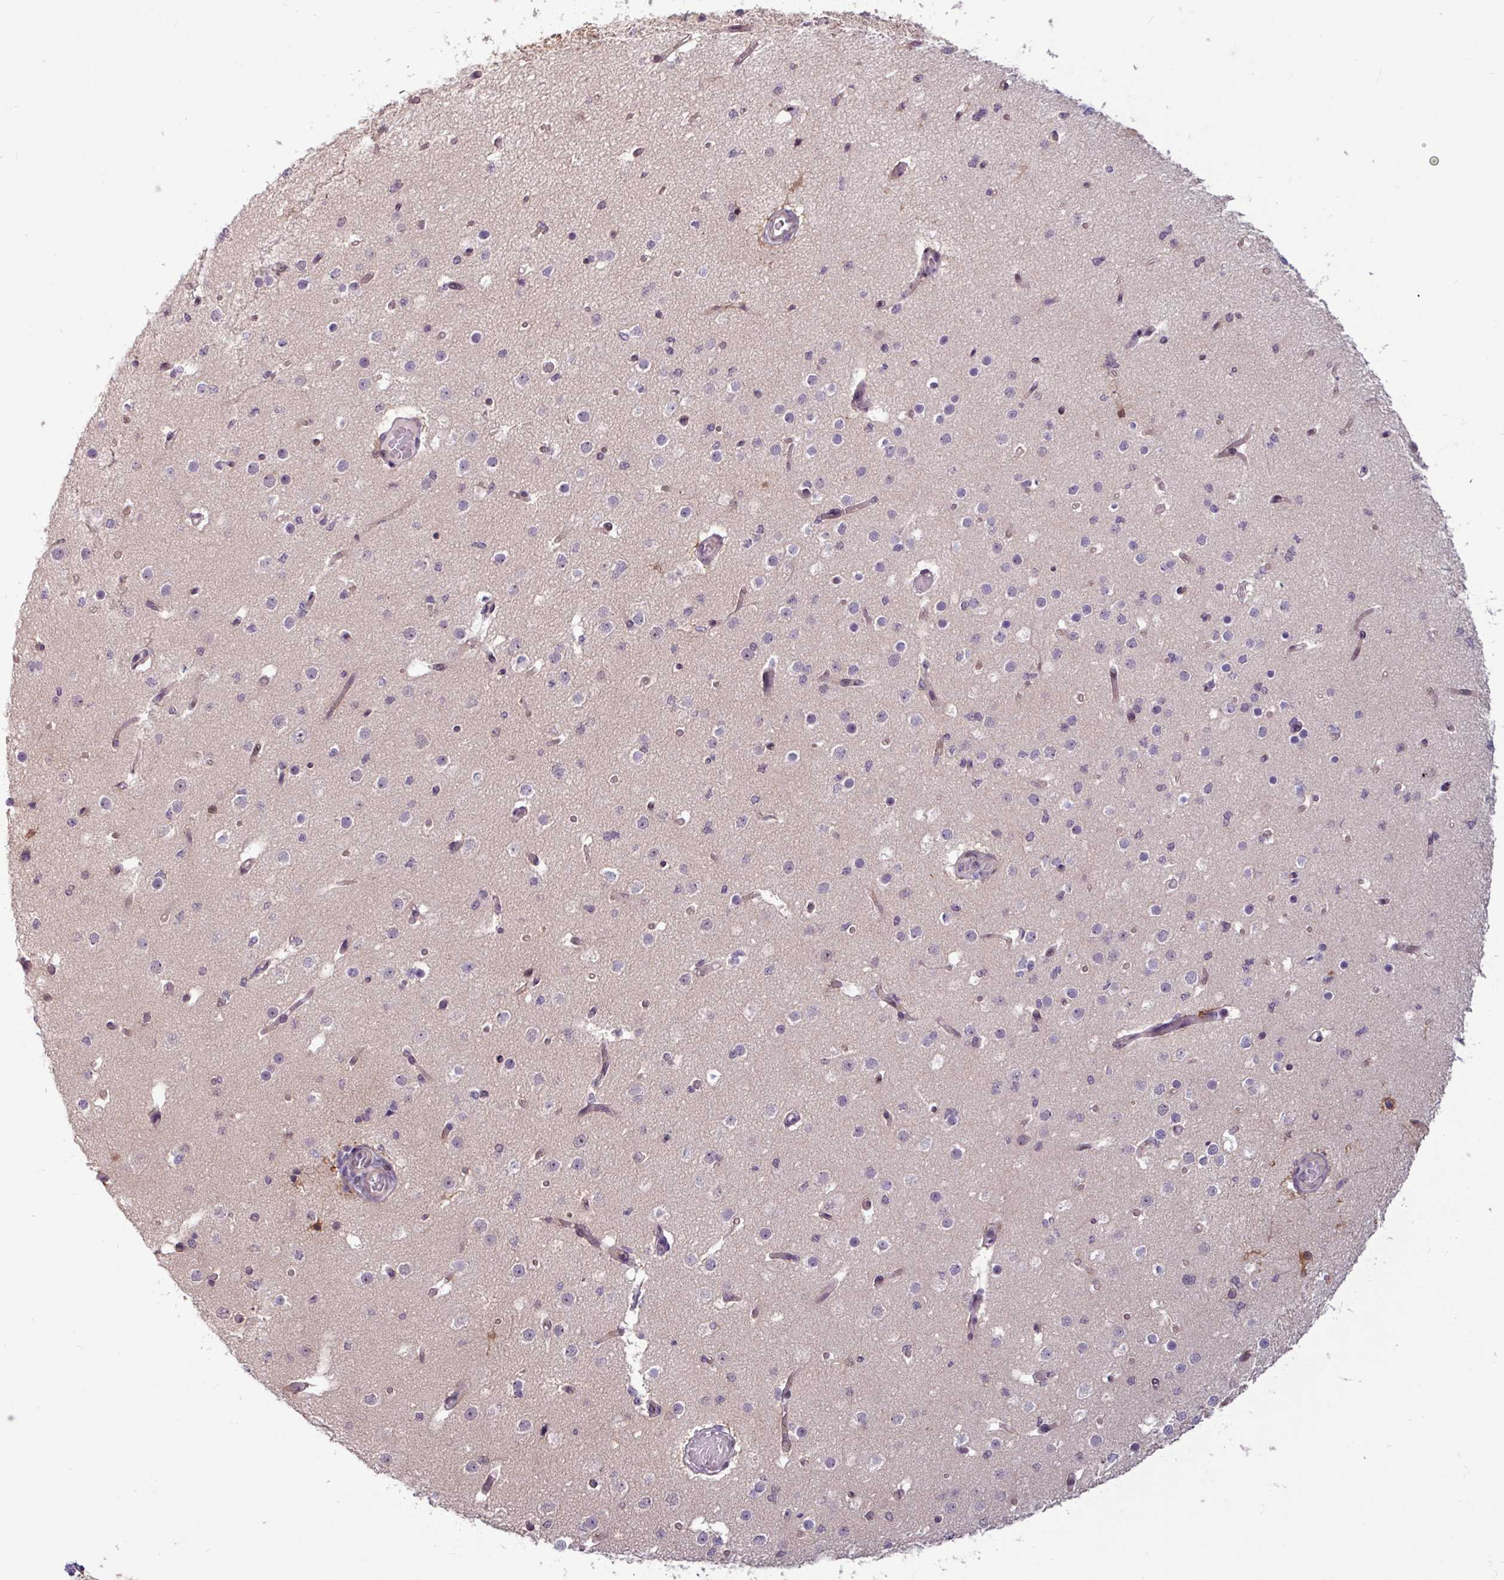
{"staining": {"intensity": "weak", "quantity": ">75%", "location": "cytoplasmic/membranous"}, "tissue": "cerebral cortex", "cell_type": "Endothelial cells", "image_type": "normal", "snomed": [{"axis": "morphology", "description": "Normal tissue, NOS"}, {"axis": "morphology", "description": "Inflammation, NOS"}, {"axis": "topography", "description": "Cerebral cortex"}], "caption": "Protein staining shows weak cytoplasmic/membranous positivity in approximately >75% of endothelial cells in unremarkable cerebral cortex.", "gene": "PNMA6A", "patient": {"sex": "male", "age": 6}}